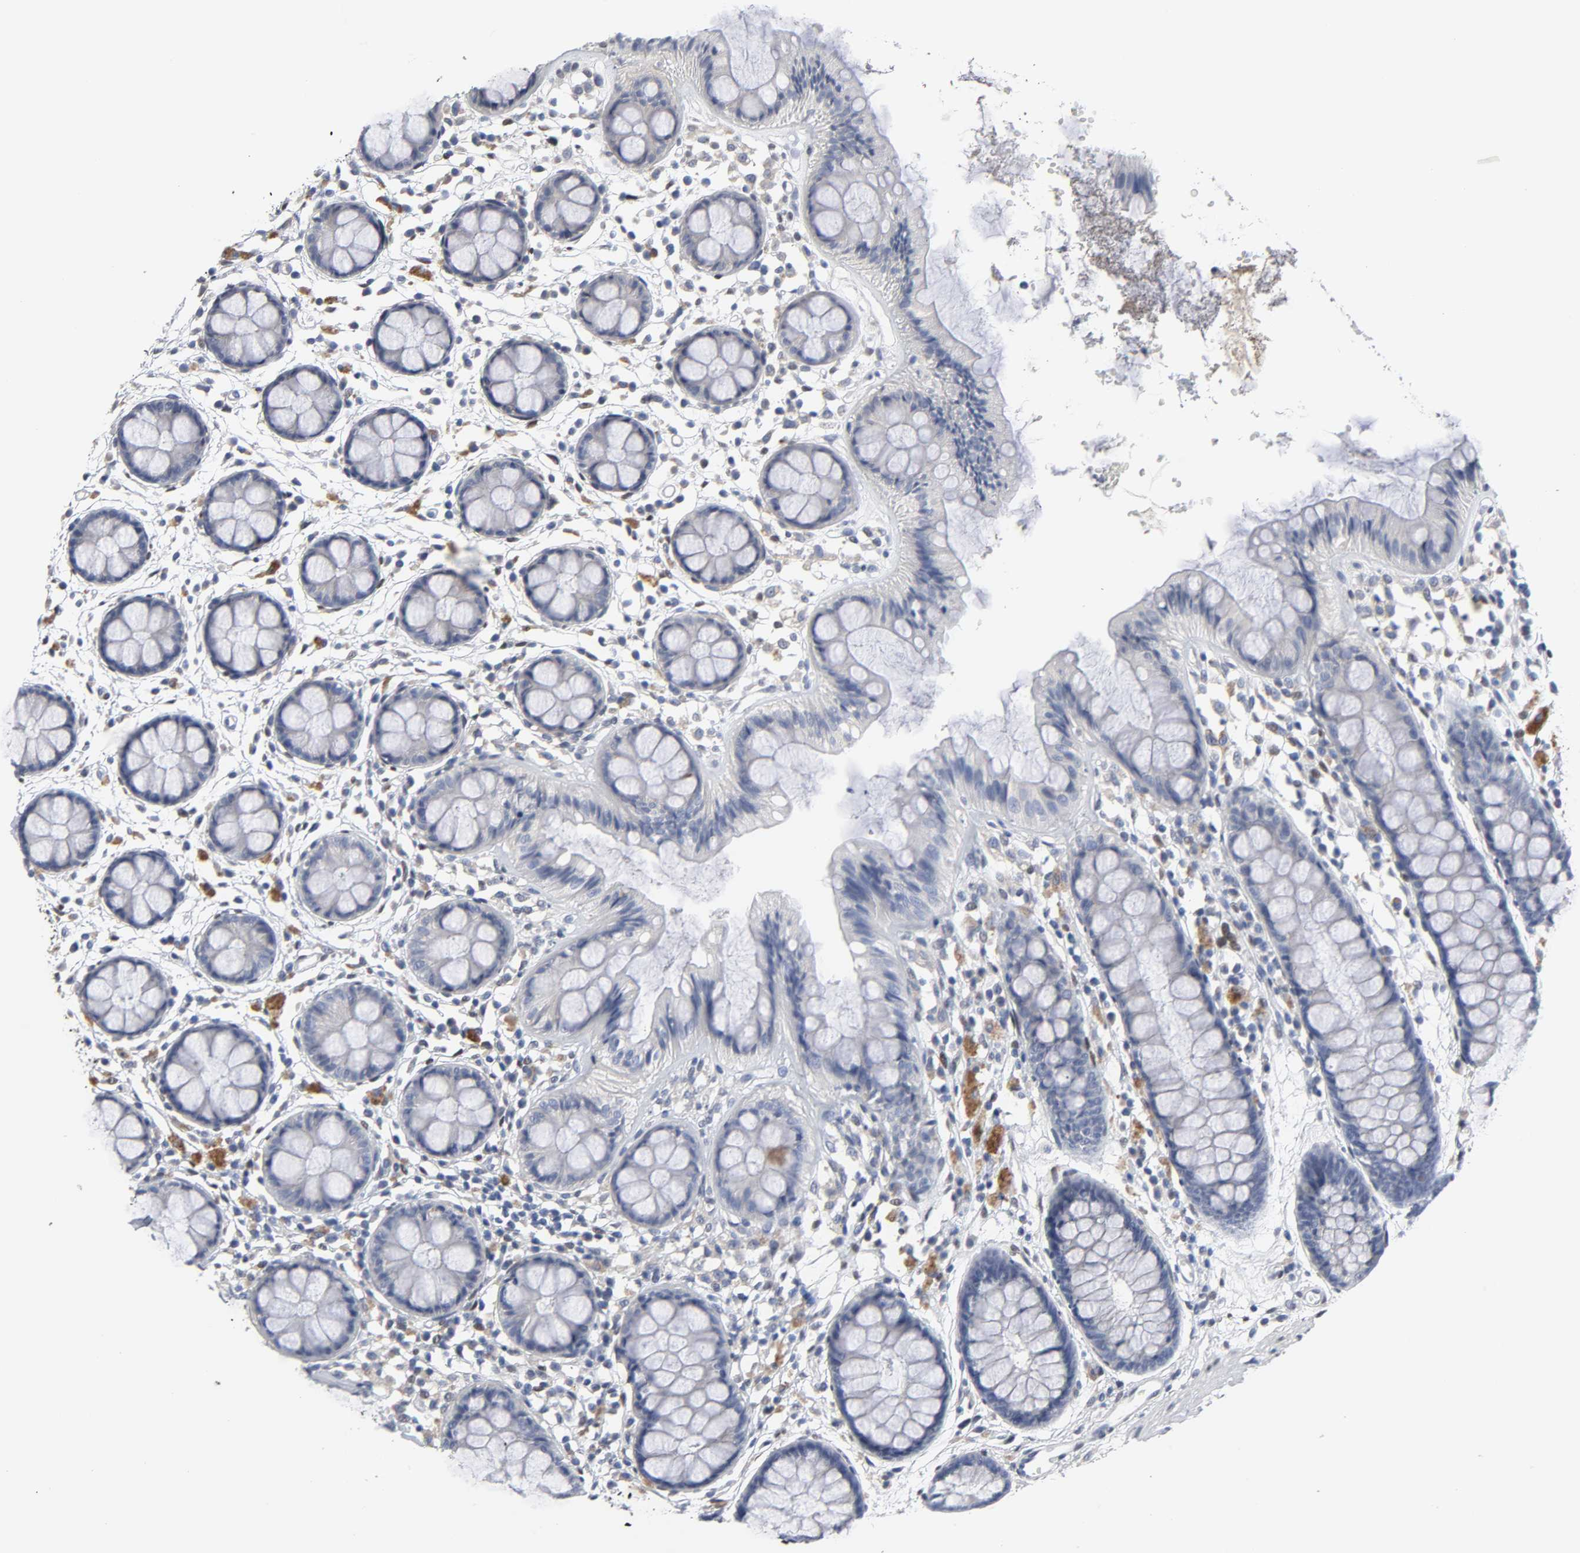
{"staining": {"intensity": "negative", "quantity": "none", "location": "none"}, "tissue": "rectum", "cell_type": "Glandular cells", "image_type": "normal", "snomed": [{"axis": "morphology", "description": "Normal tissue, NOS"}, {"axis": "topography", "description": "Rectum"}], "caption": "A high-resolution photomicrograph shows IHC staining of unremarkable rectum, which shows no significant positivity in glandular cells. (Brightfield microscopy of DAB (3,3'-diaminobenzidine) immunohistochemistry at high magnification).", "gene": "SALL2", "patient": {"sex": "female", "age": 66}}